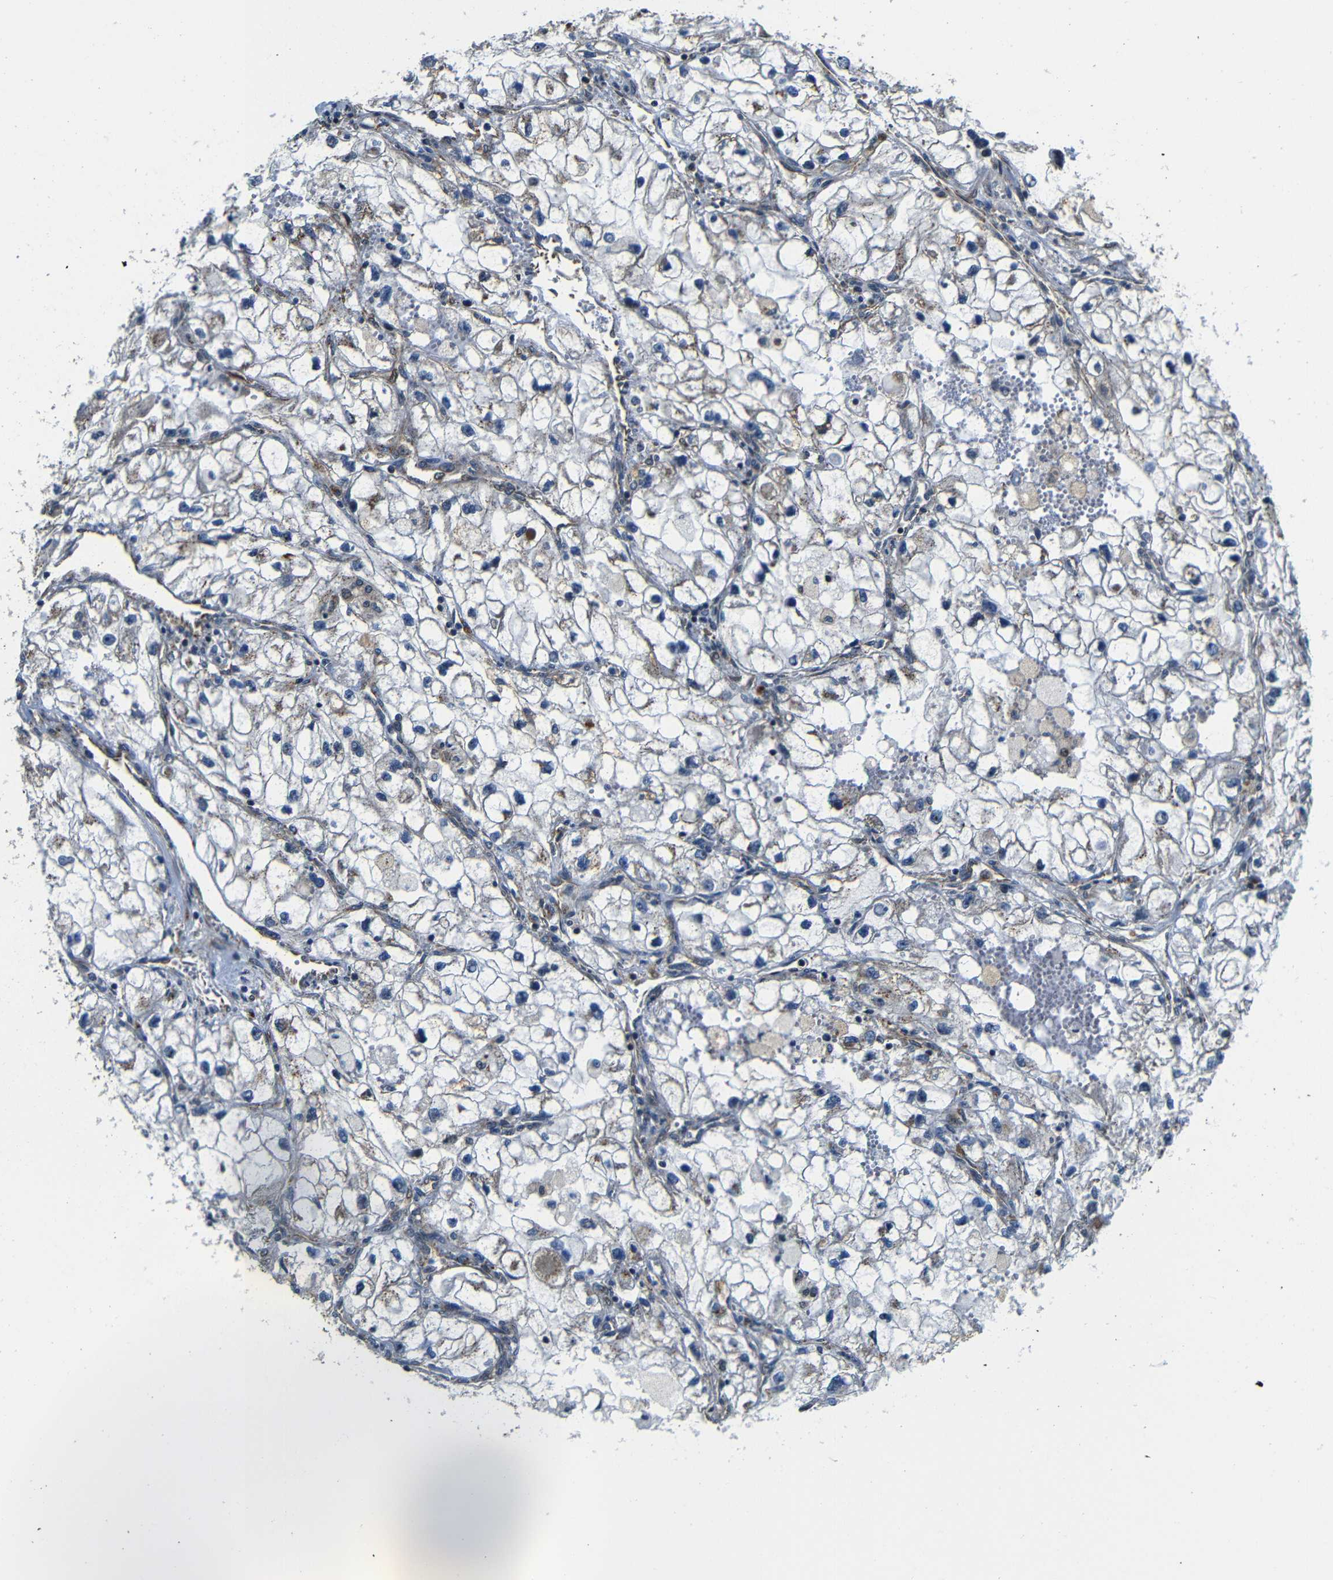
{"staining": {"intensity": "weak", "quantity": "25%-75%", "location": "cytoplasmic/membranous"}, "tissue": "renal cancer", "cell_type": "Tumor cells", "image_type": "cancer", "snomed": [{"axis": "morphology", "description": "Adenocarcinoma, NOS"}, {"axis": "topography", "description": "Kidney"}], "caption": "This is an image of IHC staining of renal cancer (adenocarcinoma), which shows weak expression in the cytoplasmic/membranous of tumor cells.", "gene": "ABCE1", "patient": {"sex": "female", "age": 70}}